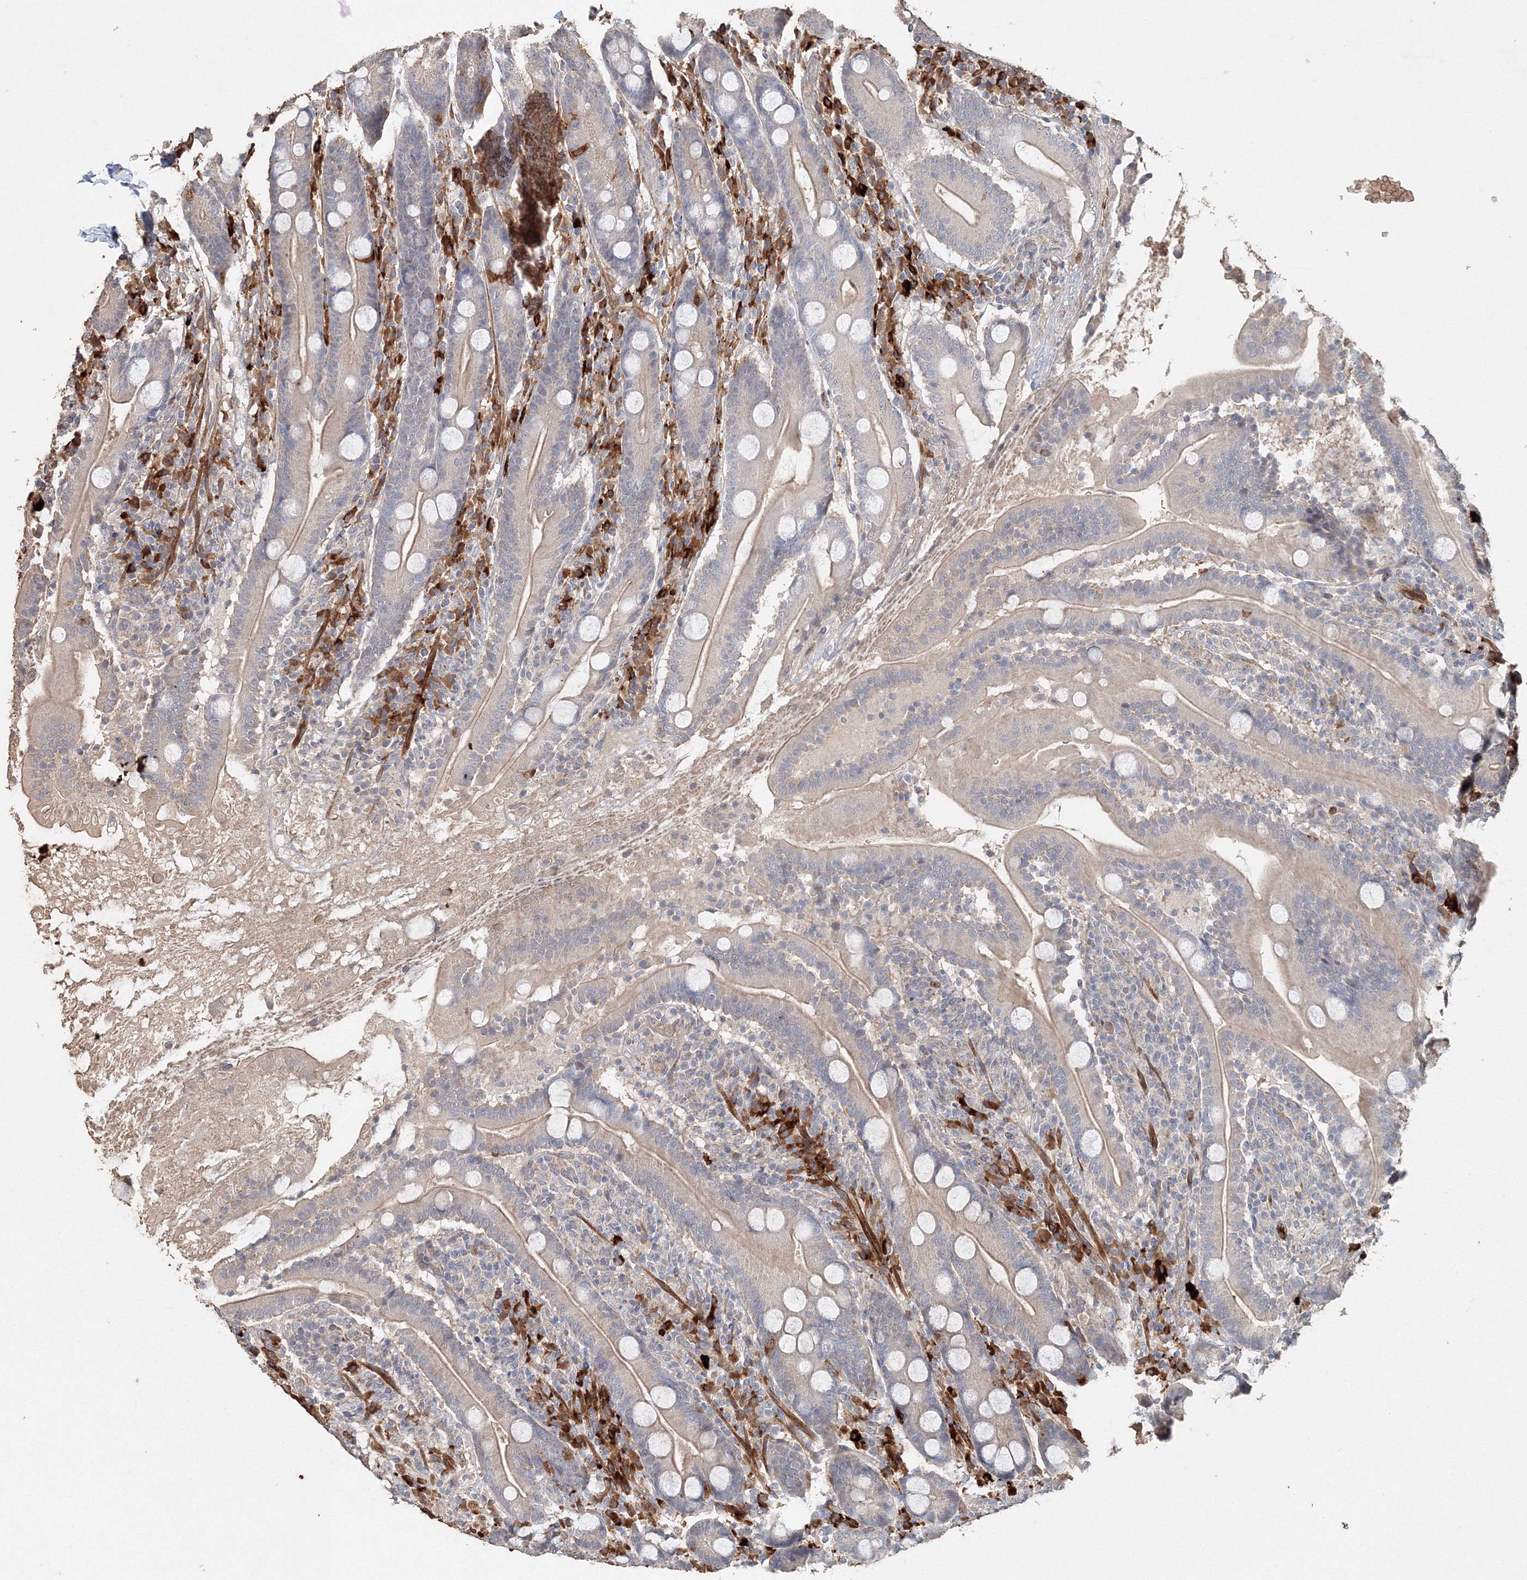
{"staining": {"intensity": "weak", "quantity": "25%-75%", "location": "cytoplasmic/membranous"}, "tissue": "duodenum", "cell_type": "Glandular cells", "image_type": "normal", "snomed": [{"axis": "morphology", "description": "Normal tissue, NOS"}, {"axis": "topography", "description": "Duodenum"}], "caption": "Protein expression by immunohistochemistry displays weak cytoplasmic/membranous expression in about 25%-75% of glandular cells in normal duodenum.", "gene": "NALF2", "patient": {"sex": "male", "age": 35}}